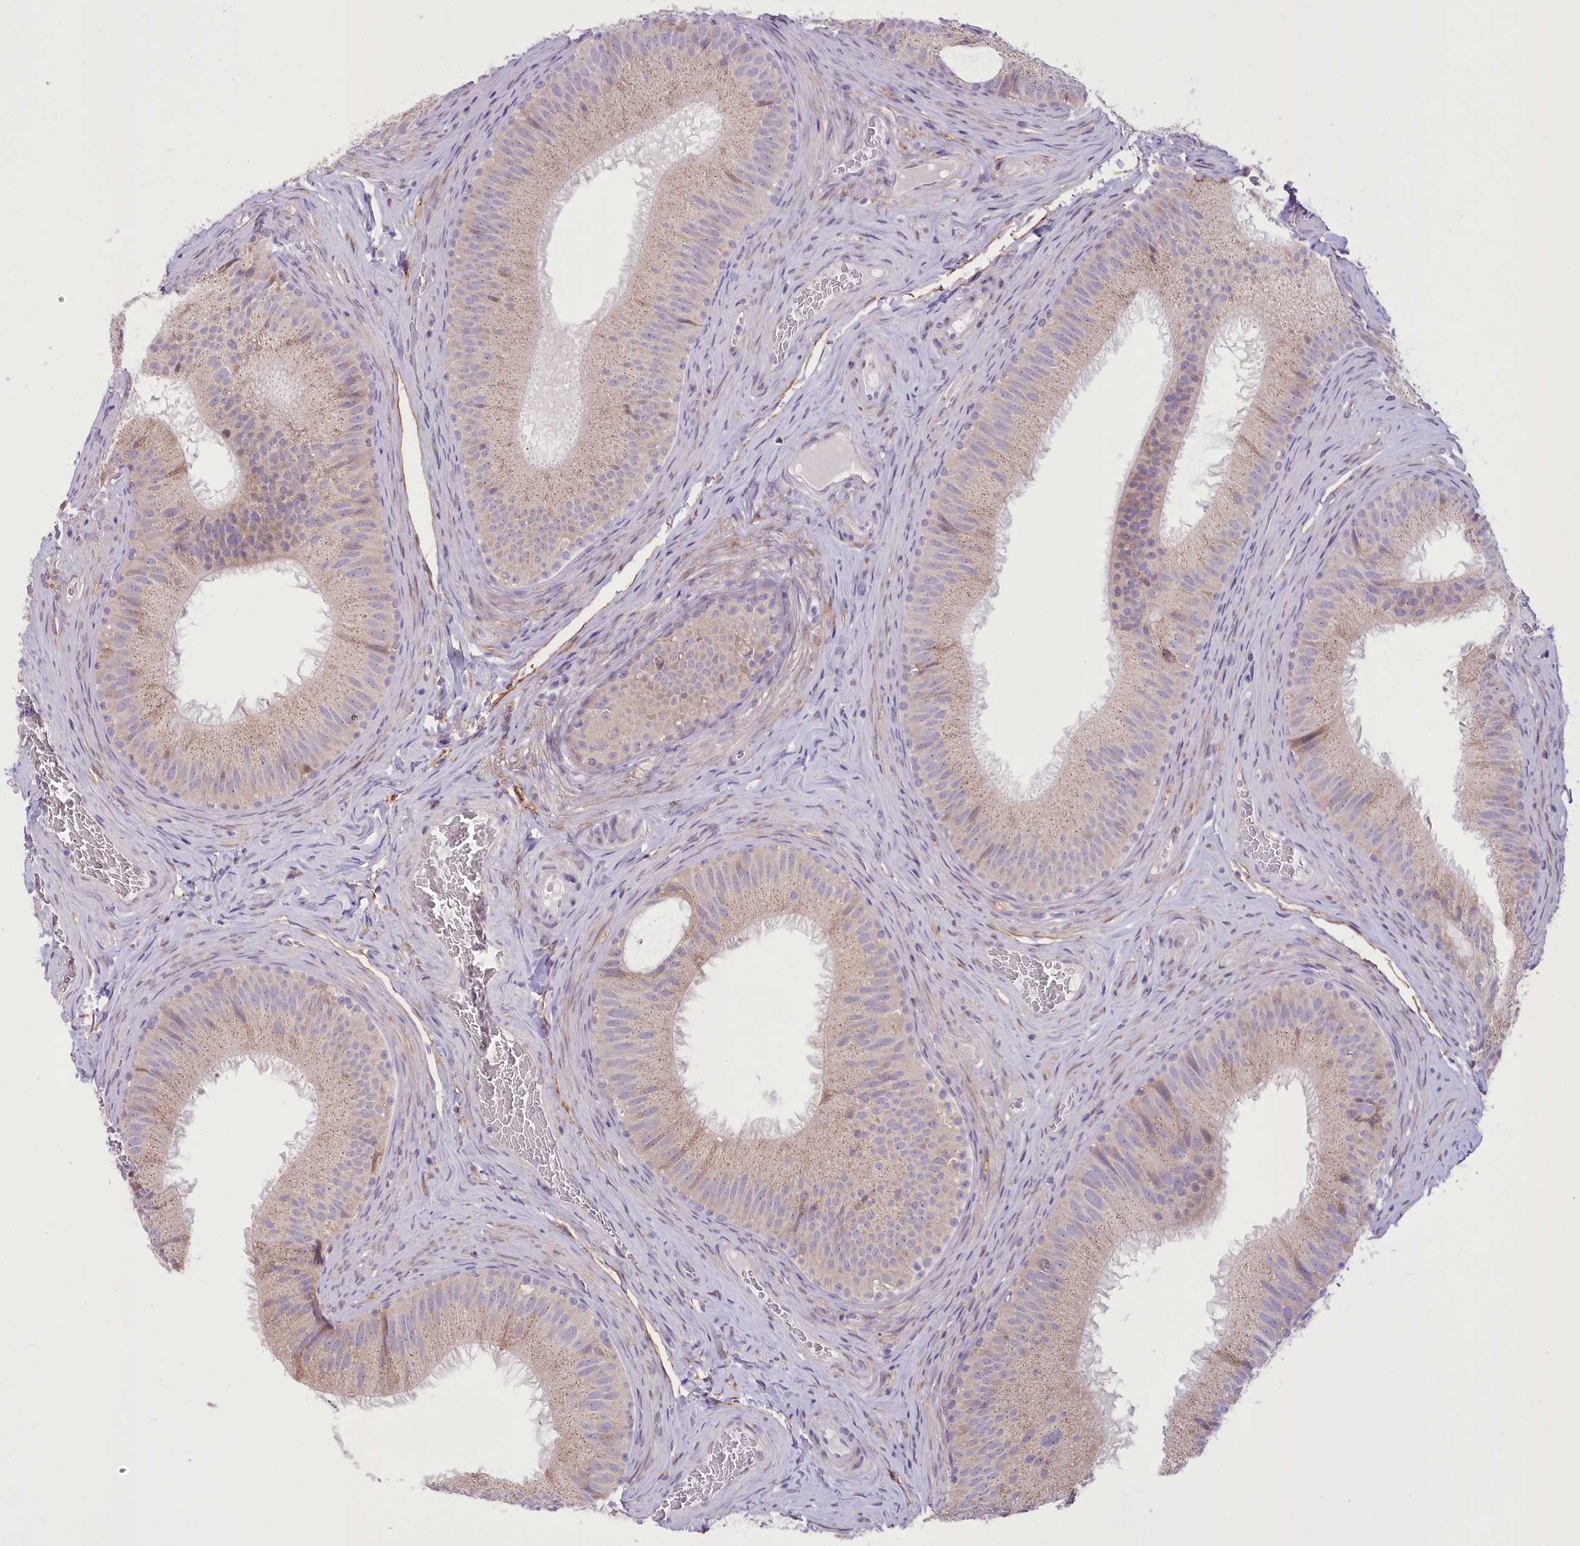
{"staining": {"intensity": "weak", "quantity": "25%-75%", "location": "cytoplasmic/membranous"}, "tissue": "epididymis", "cell_type": "Glandular cells", "image_type": "normal", "snomed": [{"axis": "morphology", "description": "Normal tissue, NOS"}, {"axis": "topography", "description": "Epididymis"}], "caption": "Protein staining of benign epididymis shows weak cytoplasmic/membranous expression in about 25%-75% of glandular cells.", "gene": "NCKAP5", "patient": {"sex": "male", "age": 34}}